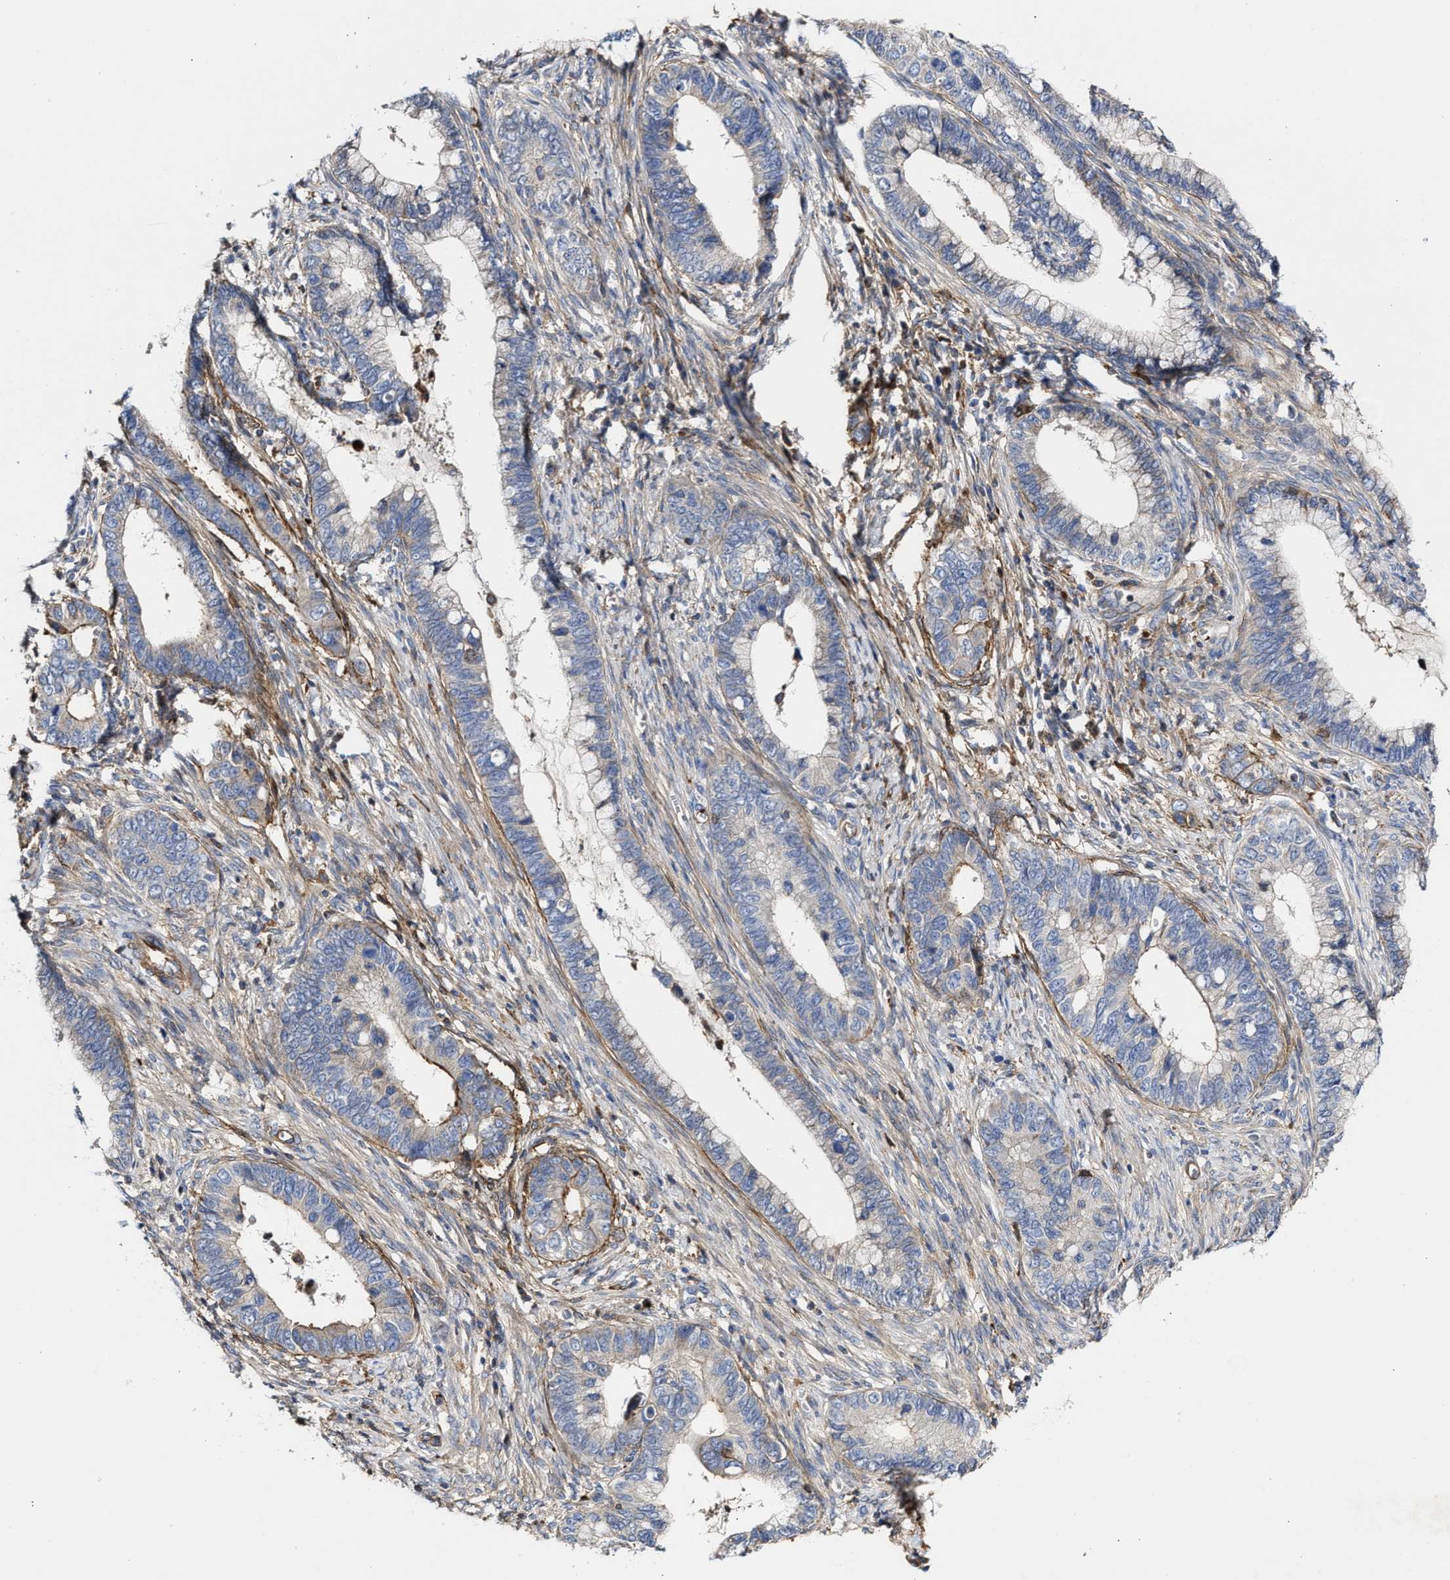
{"staining": {"intensity": "negative", "quantity": "none", "location": "none"}, "tissue": "cervical cancer", "cell_type": "Tumor cells", "image_type": "cancer", "snomed": [{"axis": "morphology", "description": "Adenocarcinoma, NOS"}, {"axis": "topography", "description": "Cervix"}], "caption": "High magnification brightfield microscopy of cervical cancer stained with DAB (3,3'-diaminobenzidine) (brown) and counterstained with hematoxylin (blue): tumor cells show no significant expression.", "gene": "HS3ST5", "patient": {"sex": "female", "age": 44}}